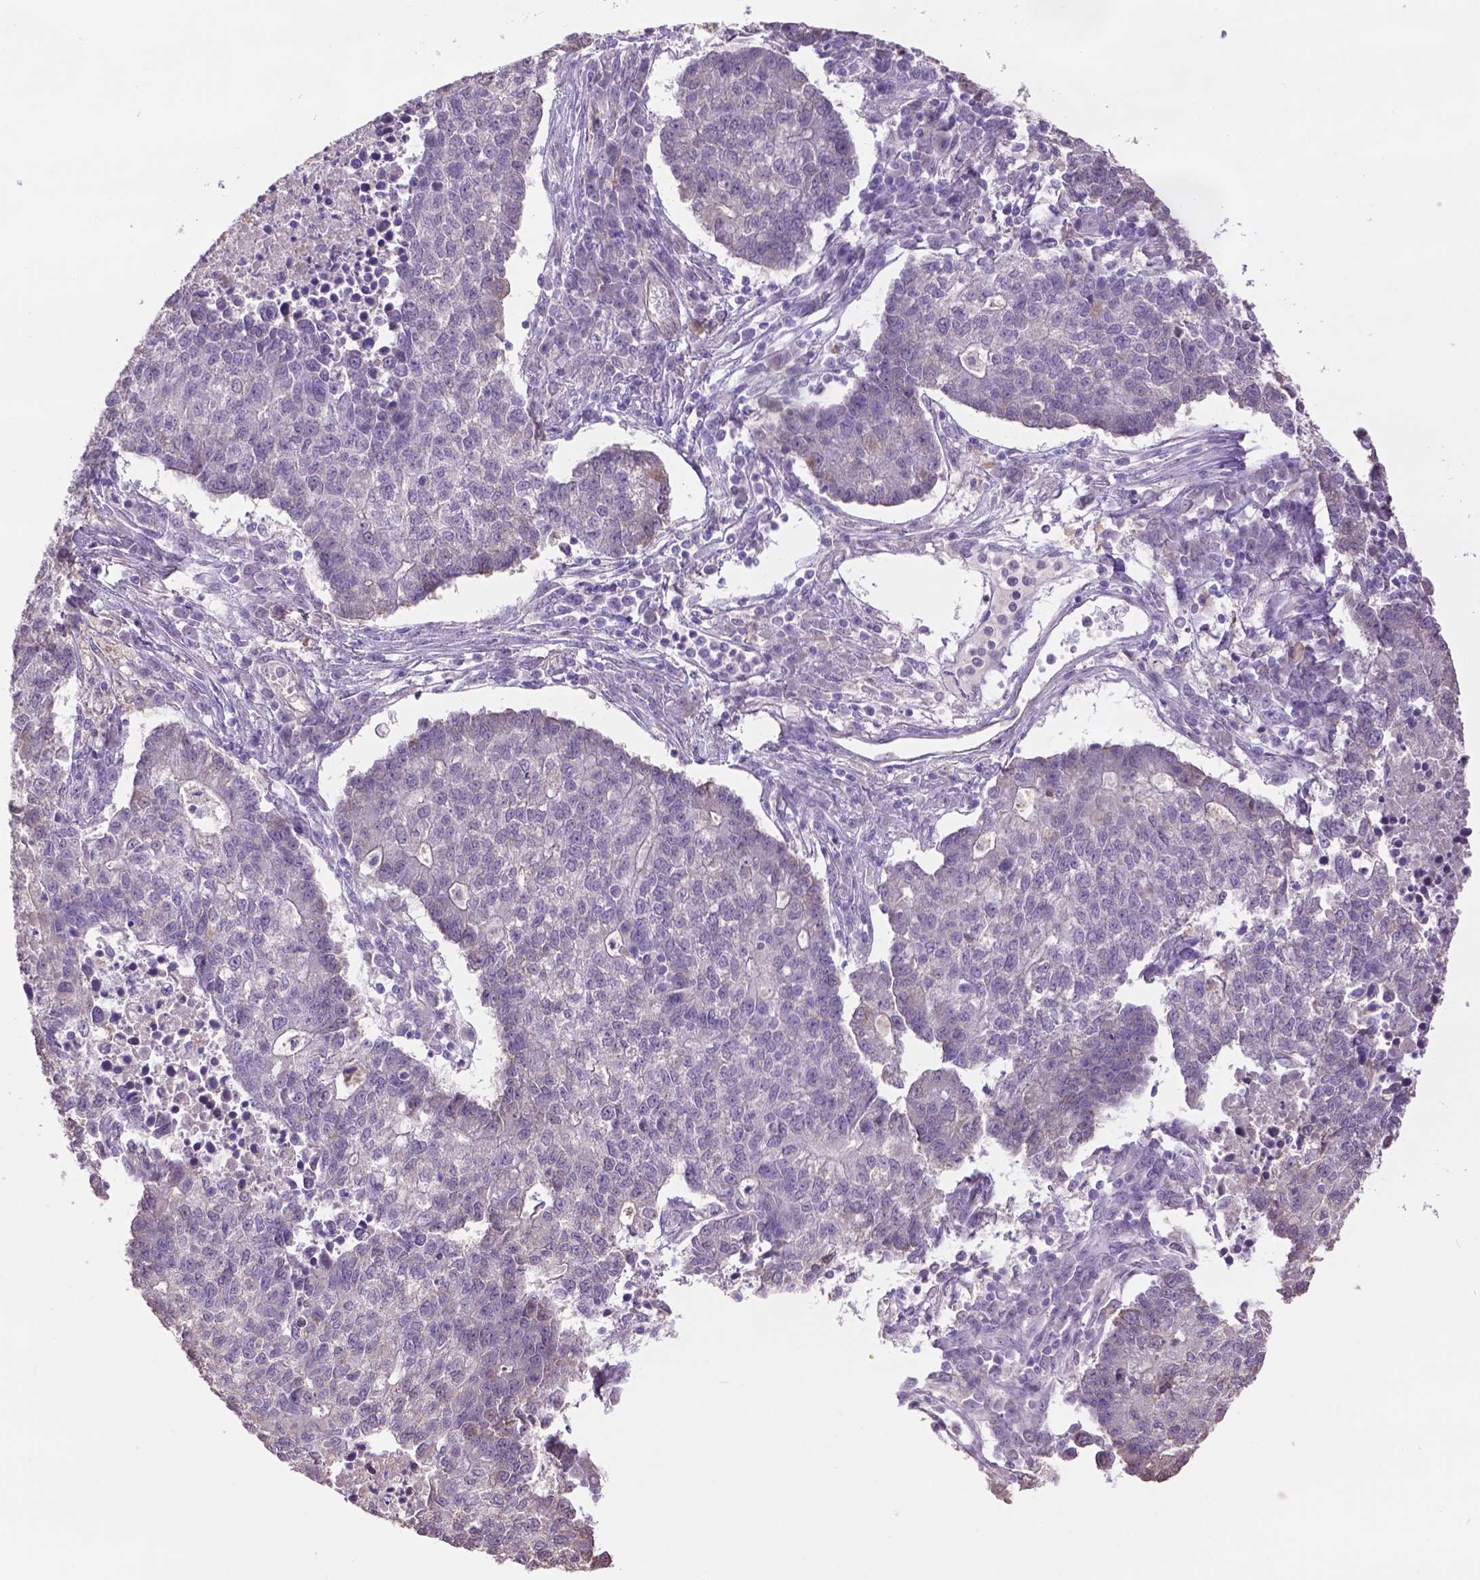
{"staining": {"intensity": "negative", "quantity": "none", "location": "none"}, "tissue": "lung cancer", "cell_type": "Tumor cells", "image_type": "cancer", "snomed": [{"axis": "morphology", "description": "Adenocarcinoma, NOS"}, {"axis": "topography", "description": "Lung"}], "caption": "The immunohistochemistry image has no significant positivity in tumor cells of lung cancer (adenocarcinoma) tissue.", "gene": "CPM", "patient": {"sex": "male", "age": 57}}